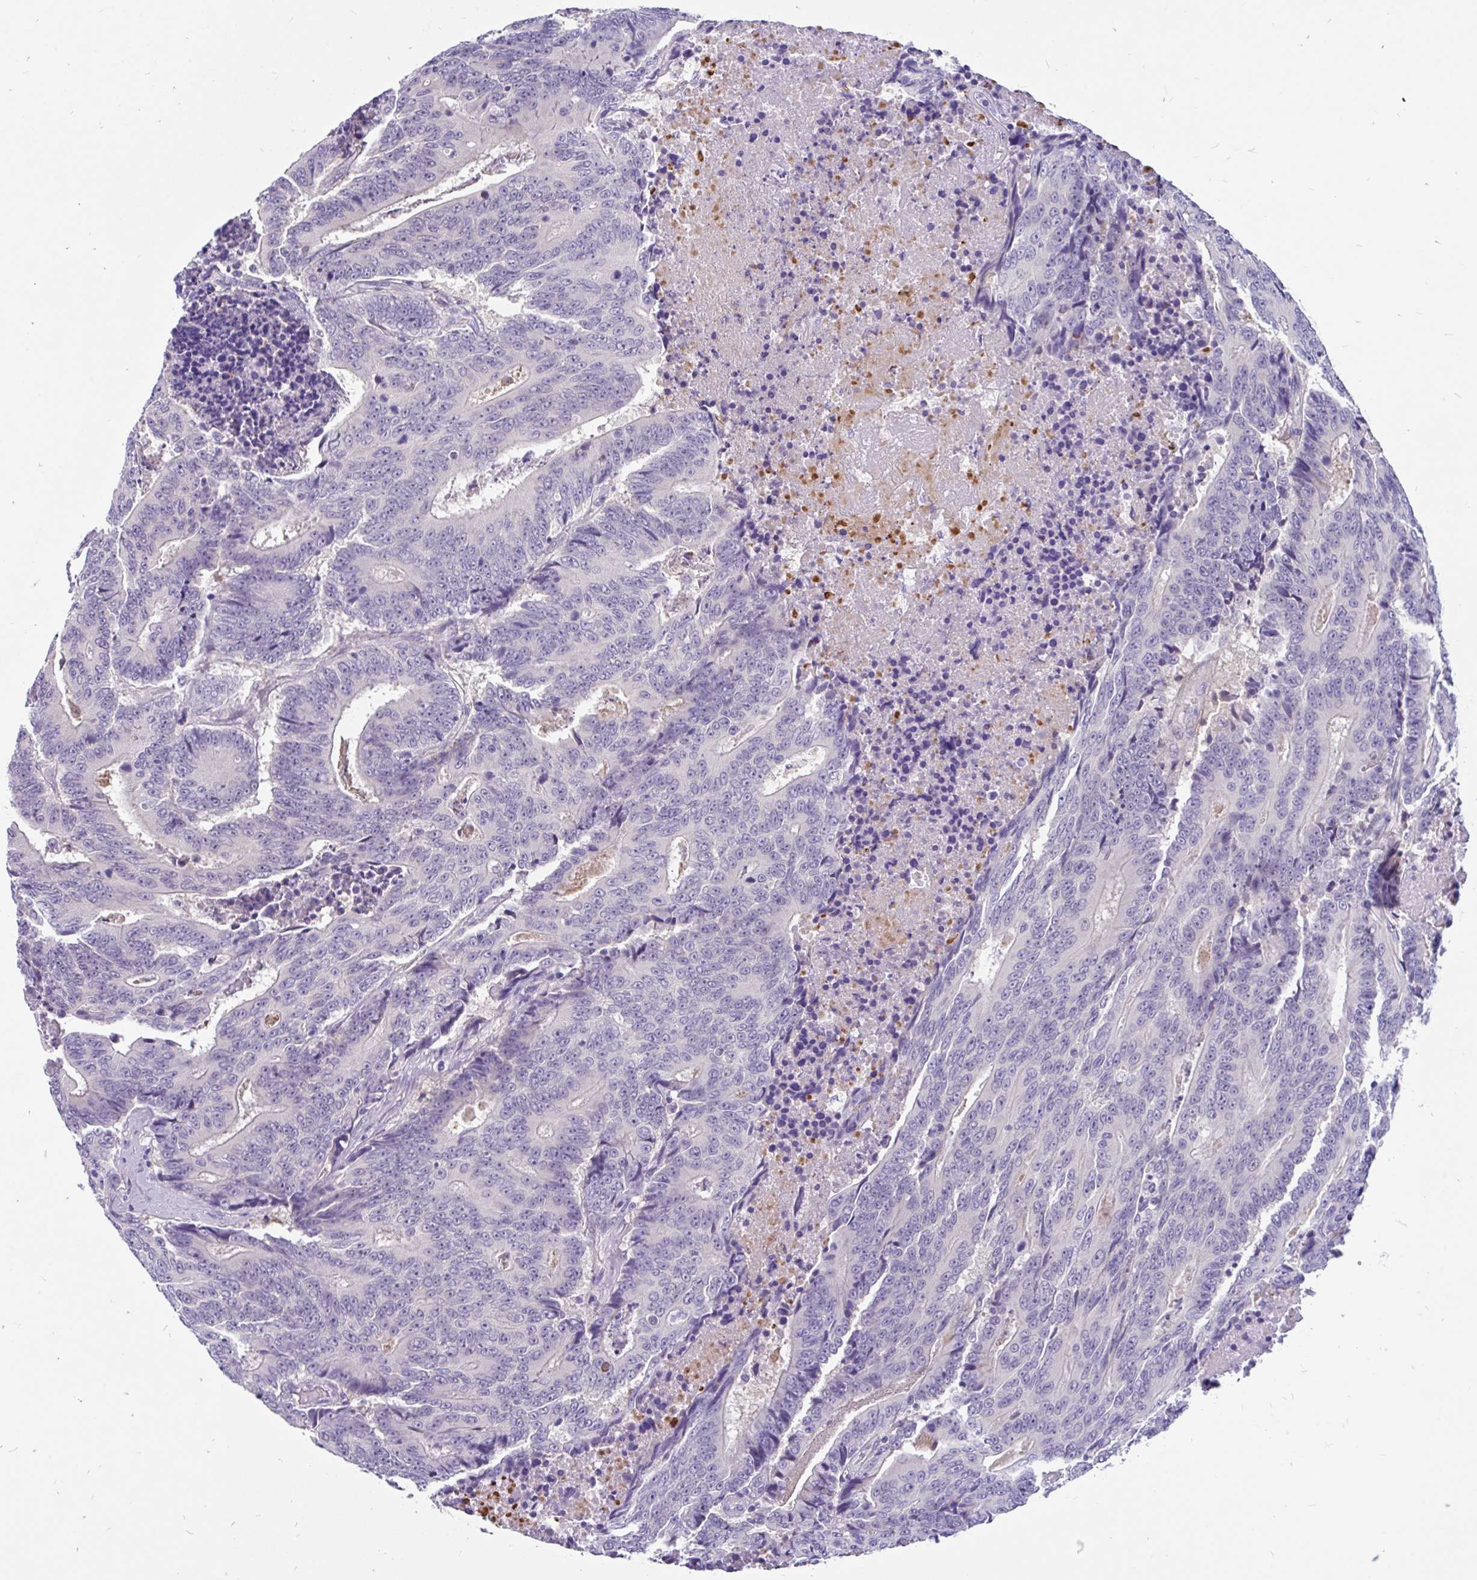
{"staining": {"intensity": "negative", "quantity": "none", "location": "none"}, "tissue": "colorectal cancer", "cell_type": "Tumor cells", "image_type": "cancer", "snomed": [{"axis": "morphology", "description": "Adenocarcinoma, NOS"}, {"axis": "topography", "description": "Colon"}], "caption": "Immunohistochemistry (IHC) image of adenocarcinoma (colorectal) stained for a protein (brown), which displays no positivity in tumor cells.", "gene": "KIAA2013", "patient": {"sex": "male", "age": 83}}